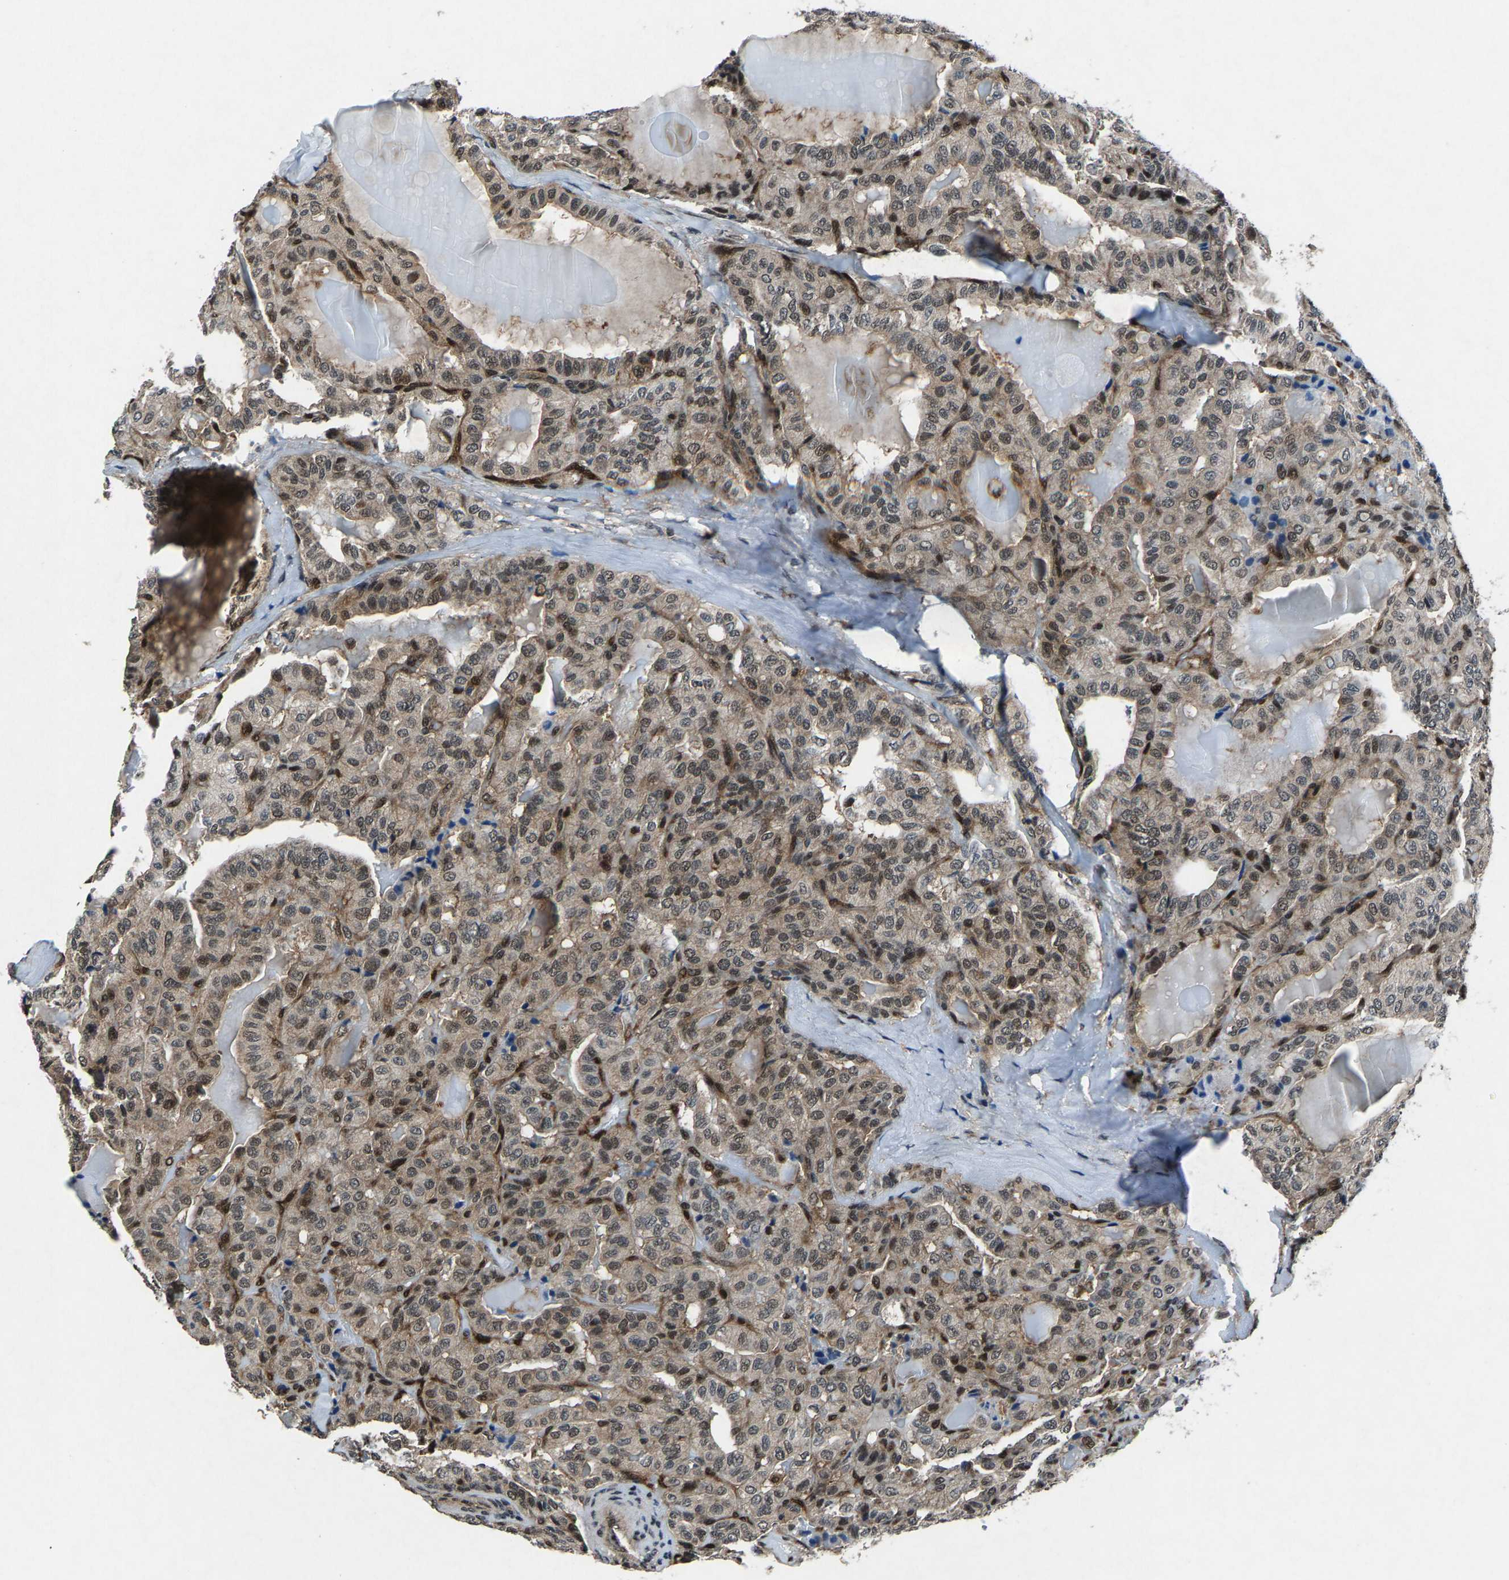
{"staining": {"intensity": "moderate", "quantity": "25%-75%", "location": "cytoplasmic/membranous,nuclear"}, "tissue": "thyroid cancer", "cell_type": "Tumor cells", "image_type": "cancer", "snomed": [{"axis": "morphology", "description": "Papillary adenocarcinoma, NOS"}, {"axis": "topography", "description": "Thyroid gland"}], "caption": "Immunohistochemical staining of thyroid papillary adenocarcinoma shows moderate cytoplasmic/membranous and nuclear protein positivity in about 25%-75% of tumor cells. (IHC, brightfield microscopy, high magnification).", "gene": "ATXN3", "patient": {"sex": "male", "age": 77}}